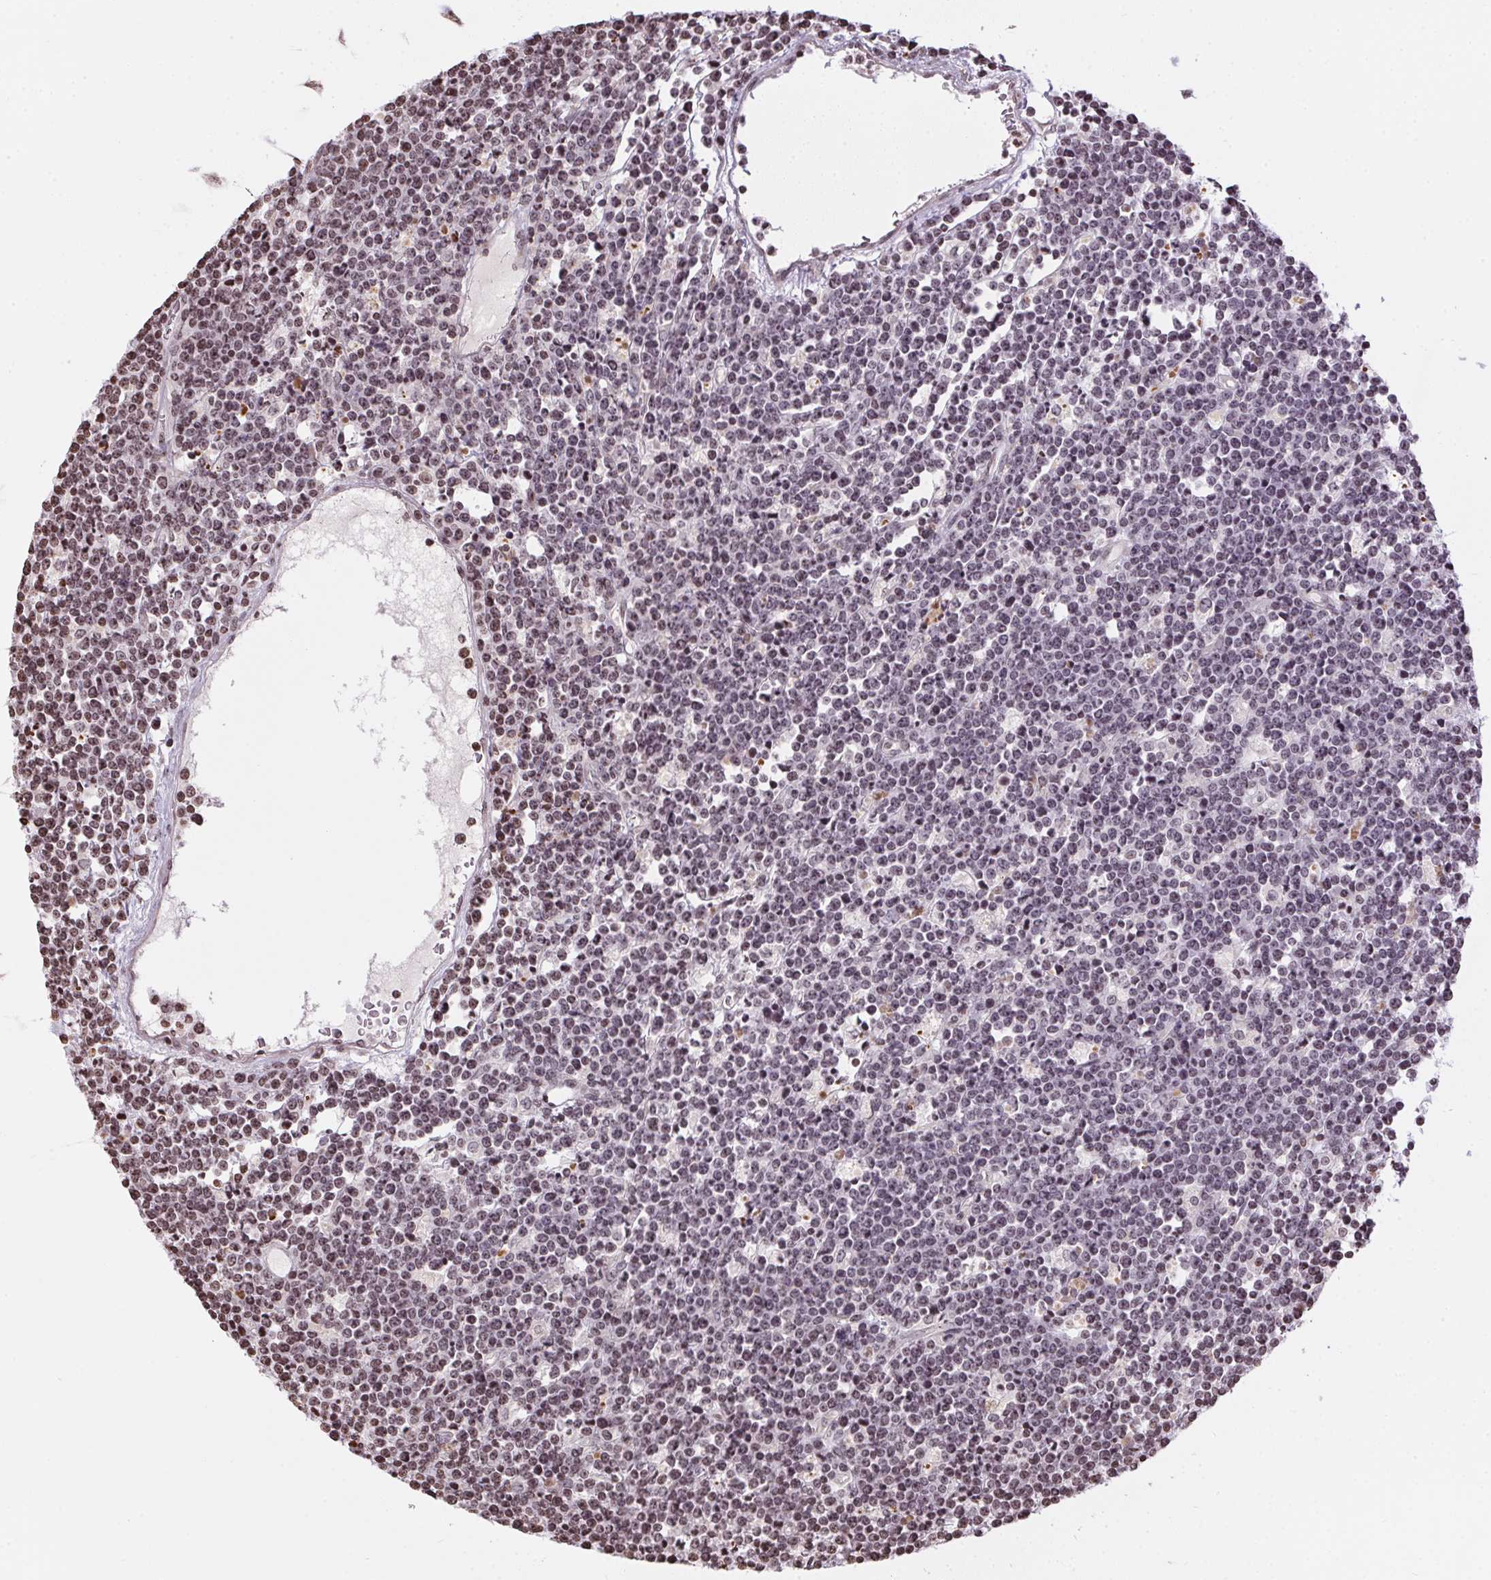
{"staining": {"intensity": "weak", "quantity": "<25%", "location": "nuclear"}, "tissue": "lymphoma", "cell_type": "Tumor cells", "image_type": "cancer", "snomed": [{"axis": "morphology", "description": "Malignant lymphoma, non-Hodgkin's type, High grade"}, {"axis": "topography", "description": "Ovary"}], "caption": "Immunohistochemistry (IHC) micrograph of human lymphoma stained for a protein (brown), which shows no expression in tumor cells. Brightfield microscopy of immunohistochemistry stained with DAB (3,3'-diaminobenzidine) (brown) and hematoxylin (blue), captured at high magnification.", "gene": "RNF181", "patient": {"sex": "female", "age": 56}}